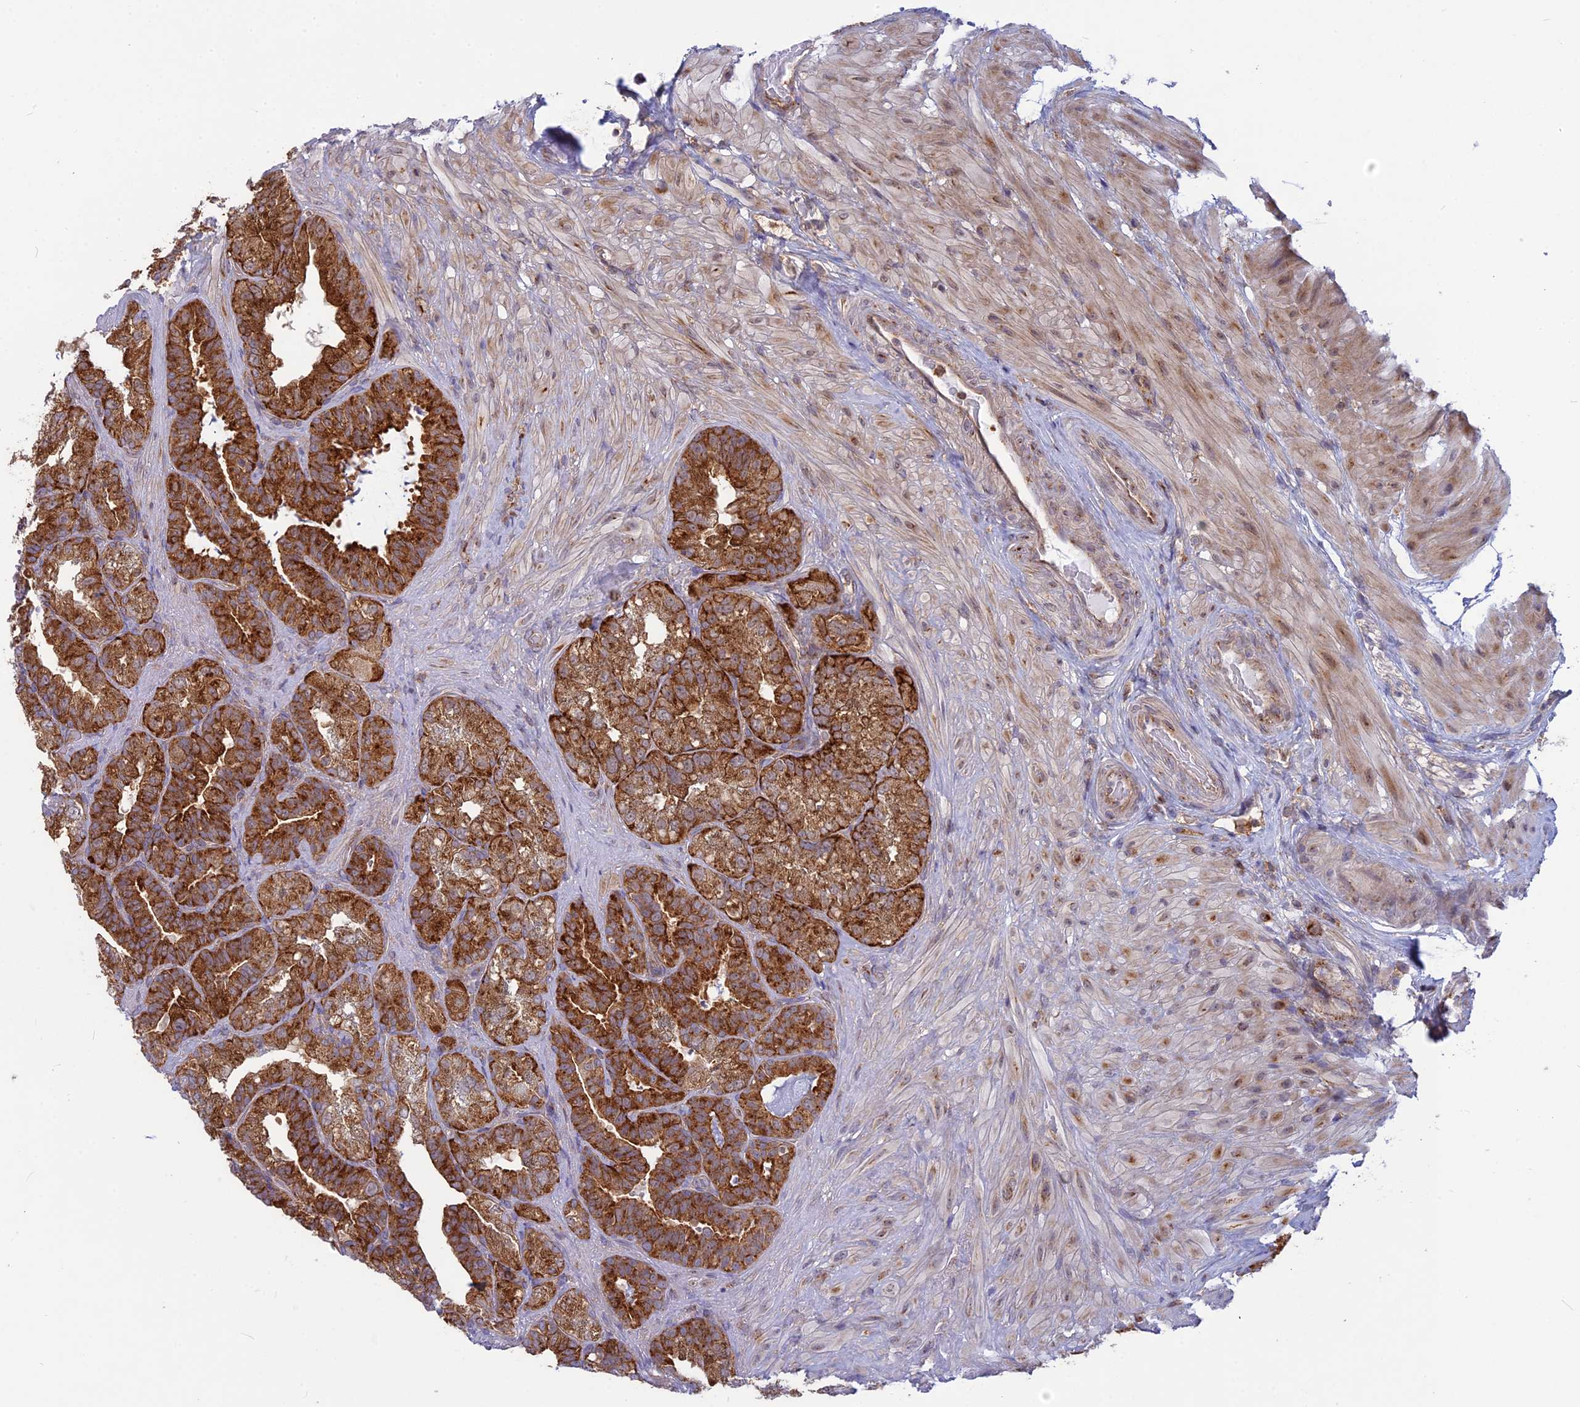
{"staining": {"intensity": "strong", "quantity": ">75%", "location": "cytoplasmic/membranous"}, "tissue": "seminal vesicle", "cell_type": "Glandular cells", "image_type": "normal", "snomed": [{"axis": "morphology", "description": "Normal tissue, NOS"}, {"axis": "topography", "description": "Seminal veicle"}, {"axis": "topography", "description": "Peripheral nerve tissue"}], "caption": "Approximately >75% of glandular cells in benign seminal vesicle display strong cytoplasmic/membranous protein expression as visualized by brown immunohistochemical staining.", "gene": "CLINT1", "patient": {"sex": "male", "age": 63}}